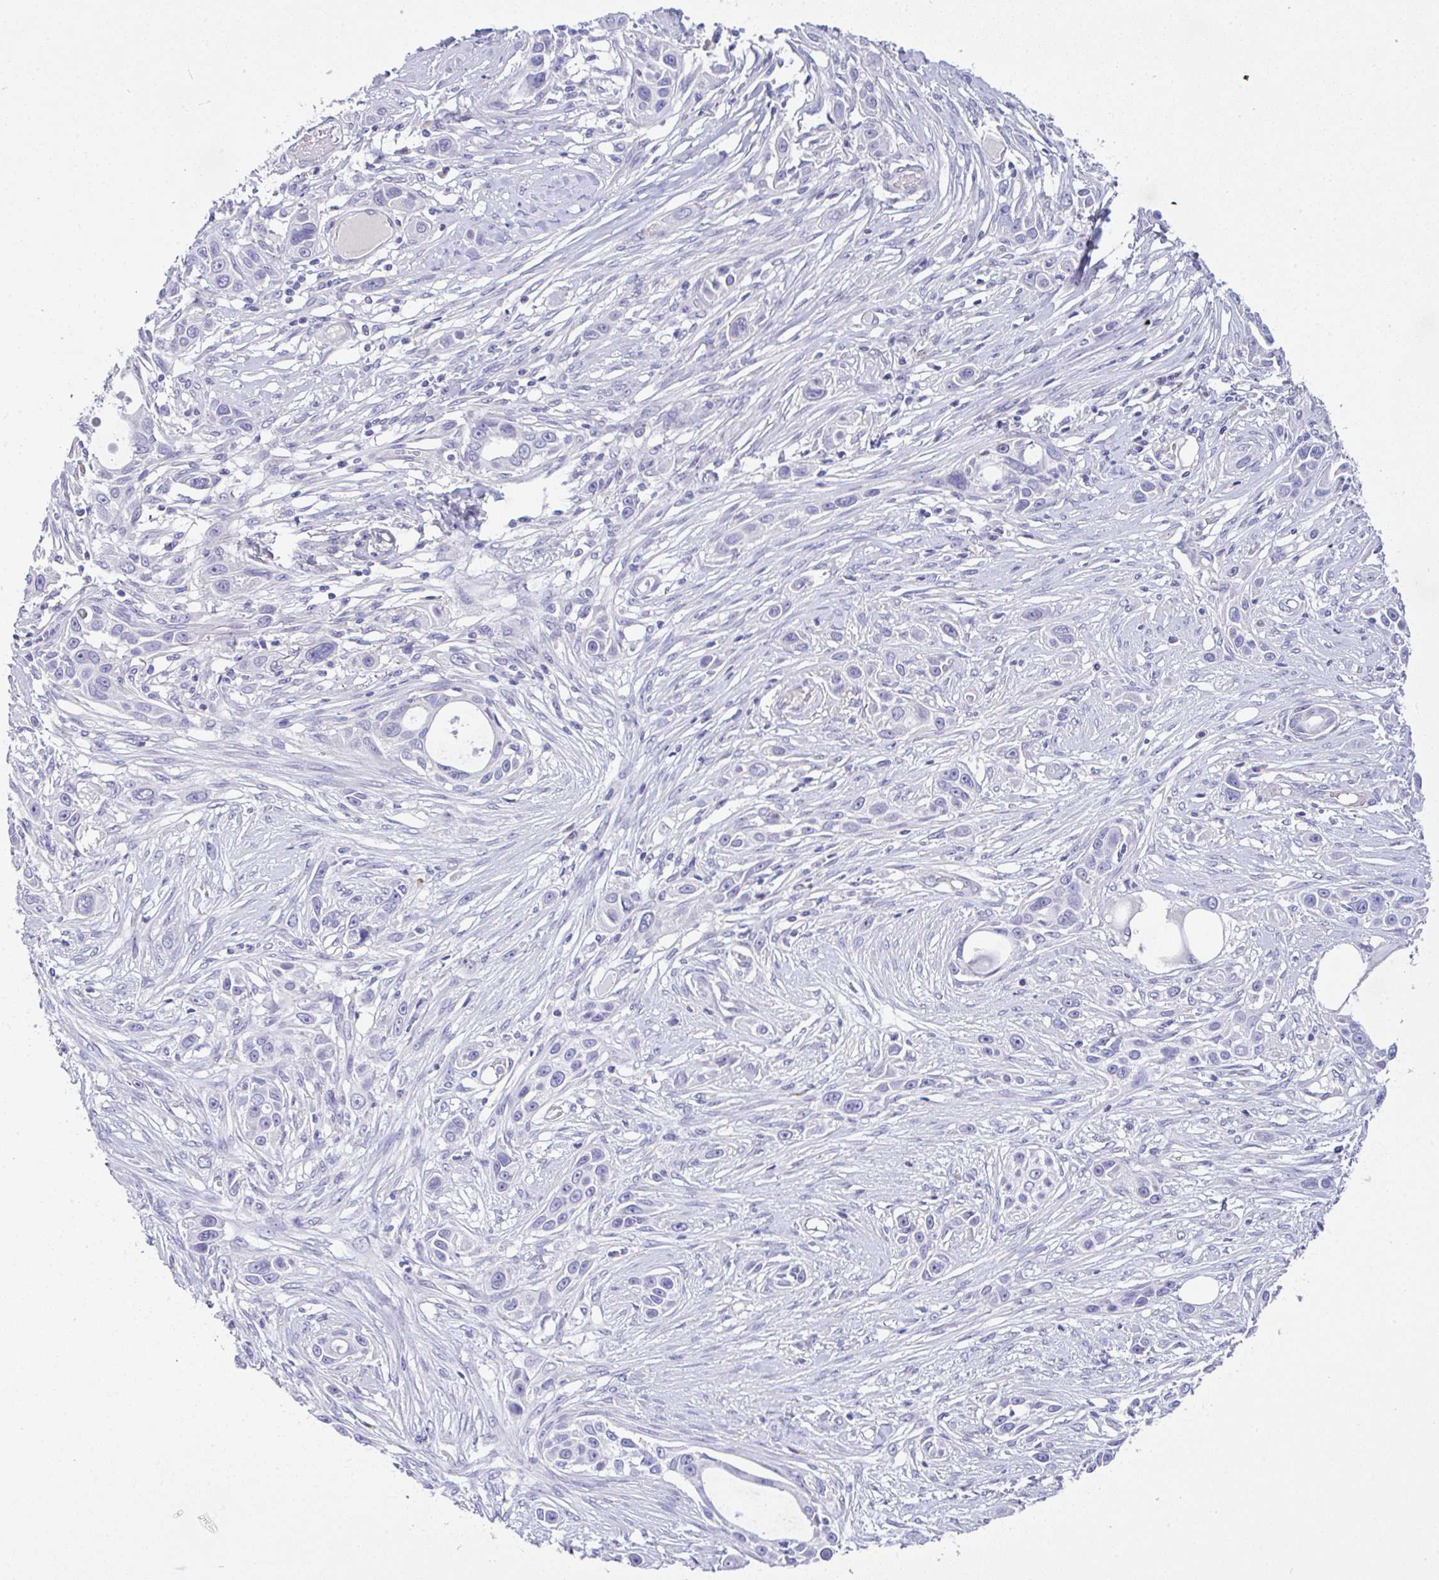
{"staining": {"intensity": "negative", "quantity": "none", "location": "none"}, "tissue": "skin cancer", "cell_type": "Tumor cells", "image_type": "cancer", "snomed": [{"axis": "morphology", "description": "Squamous cell carcinoma, NOS"}, {"axis": "topography", "description": "Skin"}], "caption": "IHC micrograph of neoplastic tissue: human skin cancer (squamous cell carcinoma) stained with DAB demonstrates no significant protein expression in tumor cells.", "gene": "SERPINE3", "patient": {"sex": "female", "age": 69}}